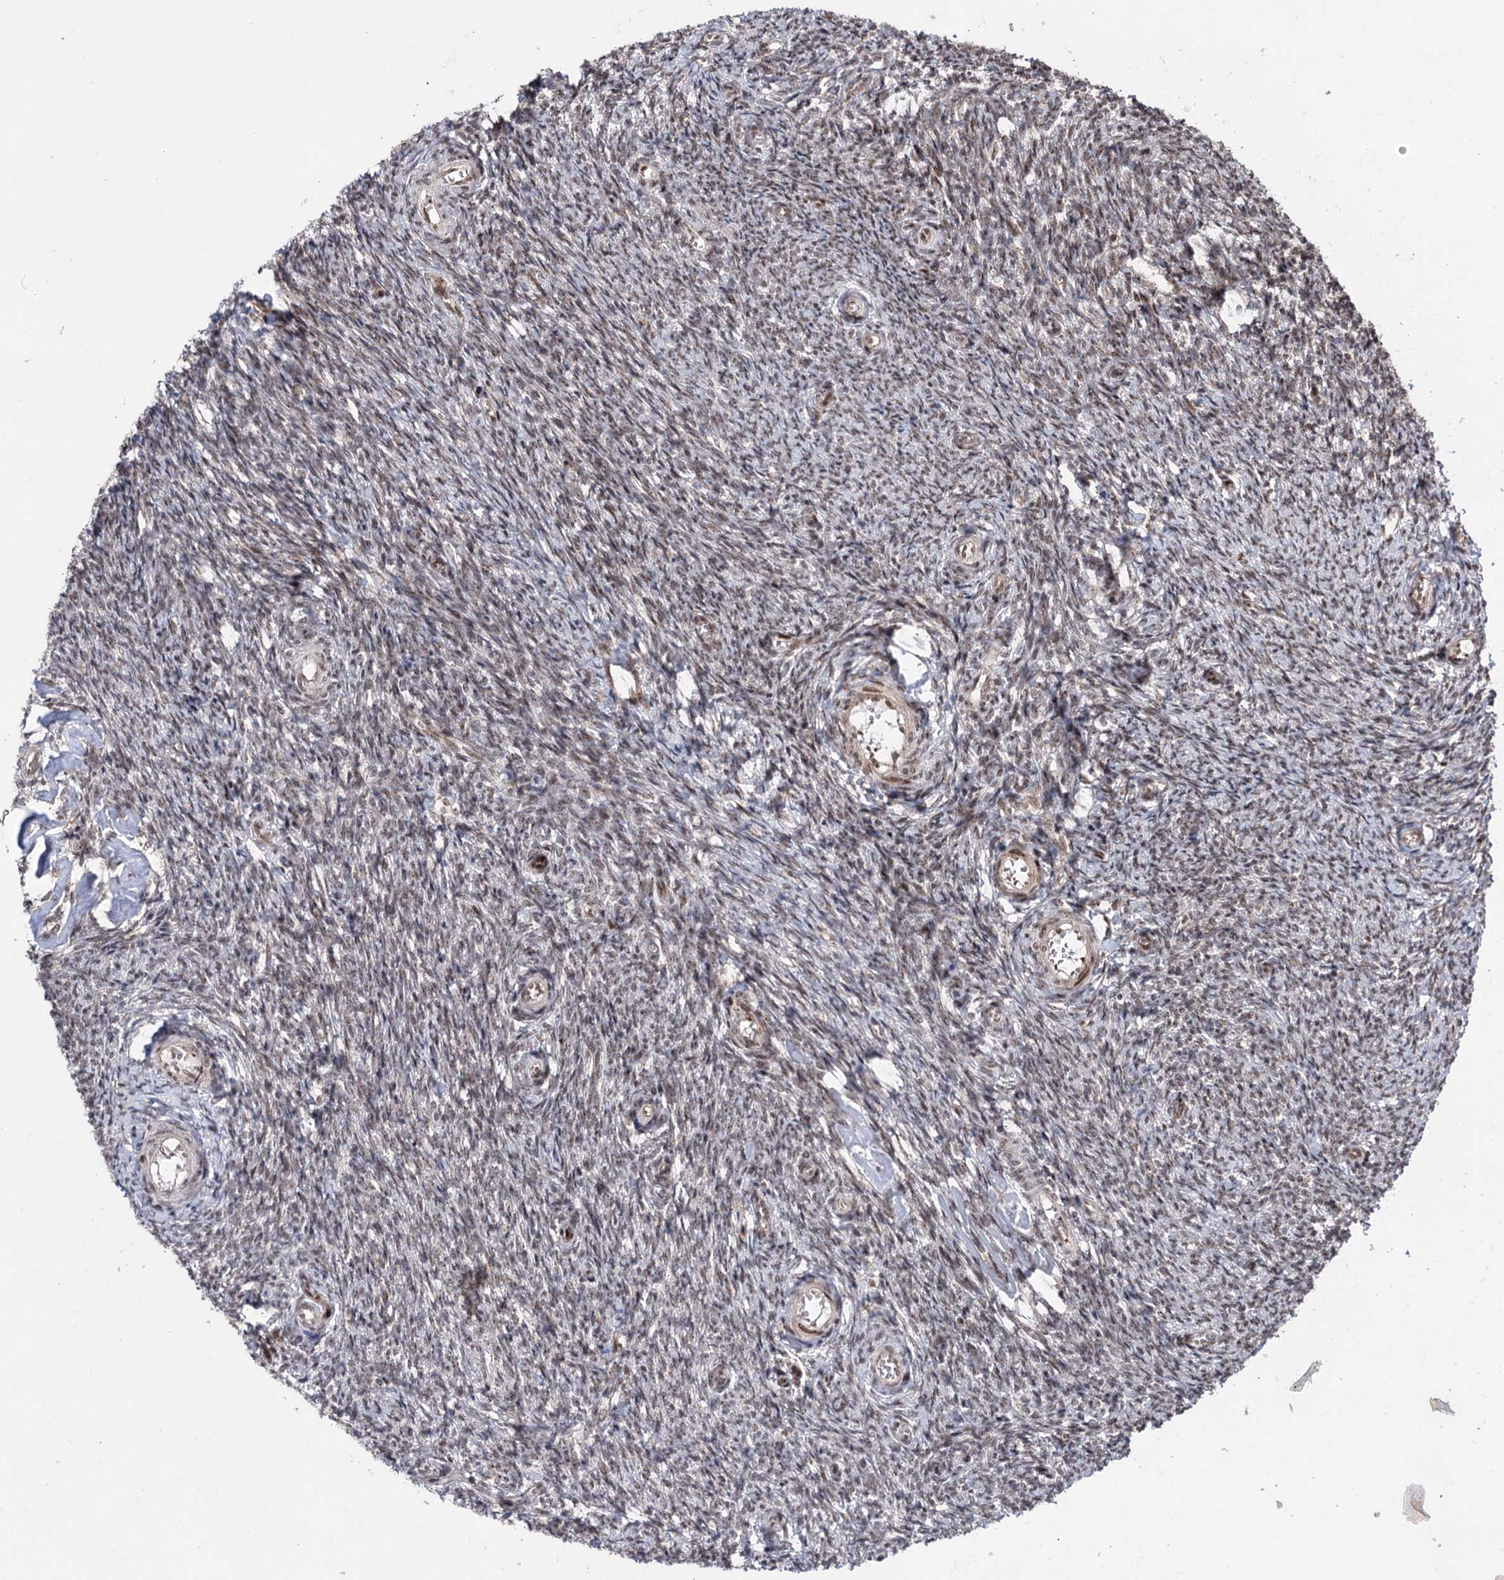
{"staining": {"intensity": "weak", "quantity": "25%-75%", "location": "cytoplasmic/membranous,nuclear"}, "tissue": "ovary", "cell_type": "Ovarian stroma cells", "image_type": "normal", "snomed": [{"axis": "morphology", "description": "Normal tissue, NOS"}, {"axis": "topography", "description": "Ovary"}], "caption": "Approximately 25%-75% of ovarian stroma cells in unremarkable ovary exhibit weak cytoplasmic/membranous,nuclear protein positivity as visualized by brown immunohistochemical staining.", "gene": "MAML1", "patient": {"sex": "female", "age": 44}}